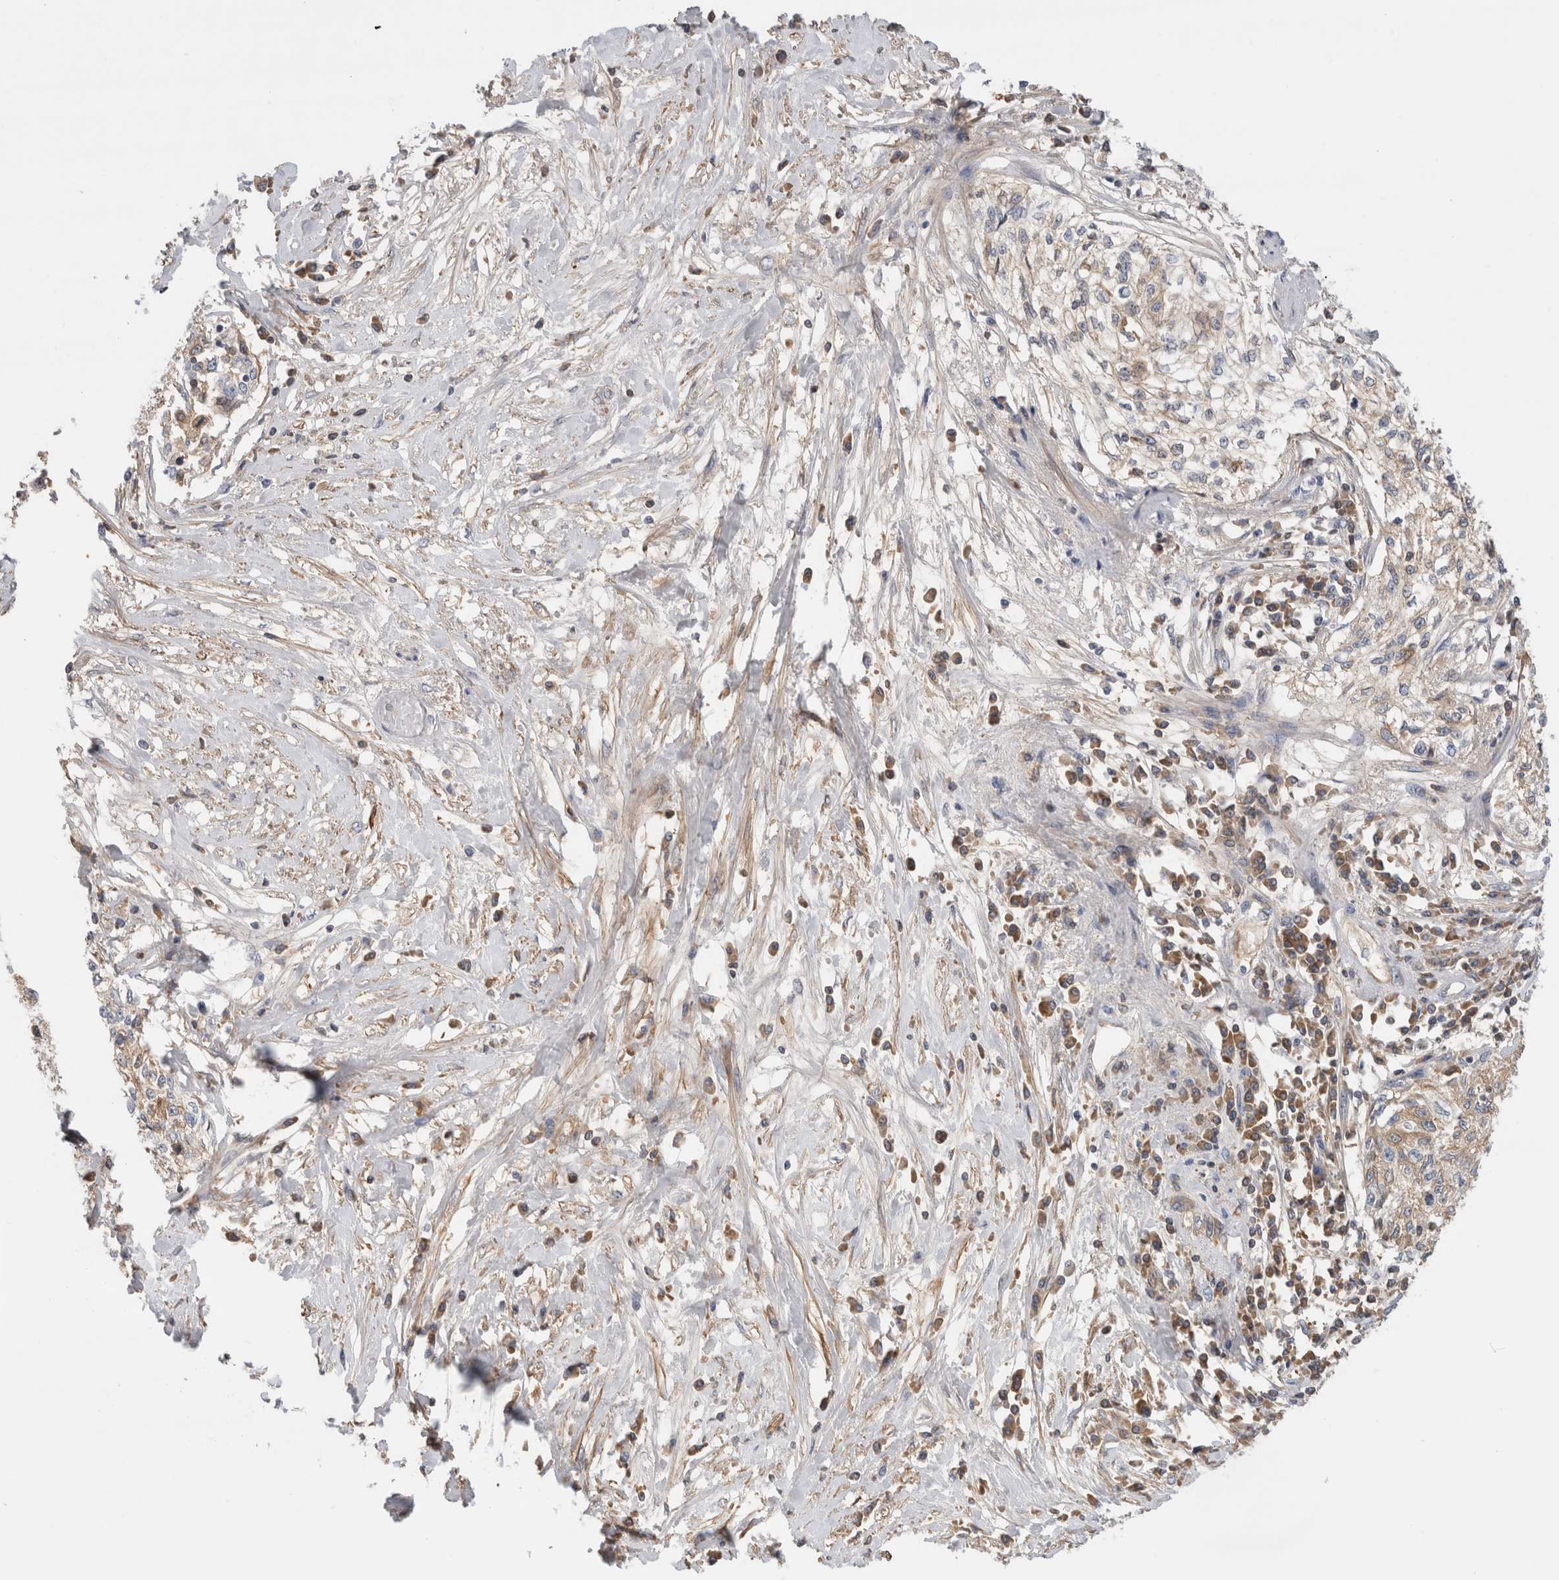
{"staining": {"intensity": "weak", "quantity": "<25%", "location": "cytoplasmic/membranous"}, "tissue": "cervical cancer", "cell_type": "Tumor cells", "image_type": "cancer", "snomed": [{"axis": "morphology", "description": "Squamous cell carcinoma, NOS"}, {"axis": "topography", "description": "Cervix"}], "caption": "Immunohistochemistry (IHC) micrograph of human cervical squamous cell carcinoma stained for a protein (brown), which displays no staining in tumor cells.", "gene": "CFI", "patient": {"sex": "female", "age": 57}}